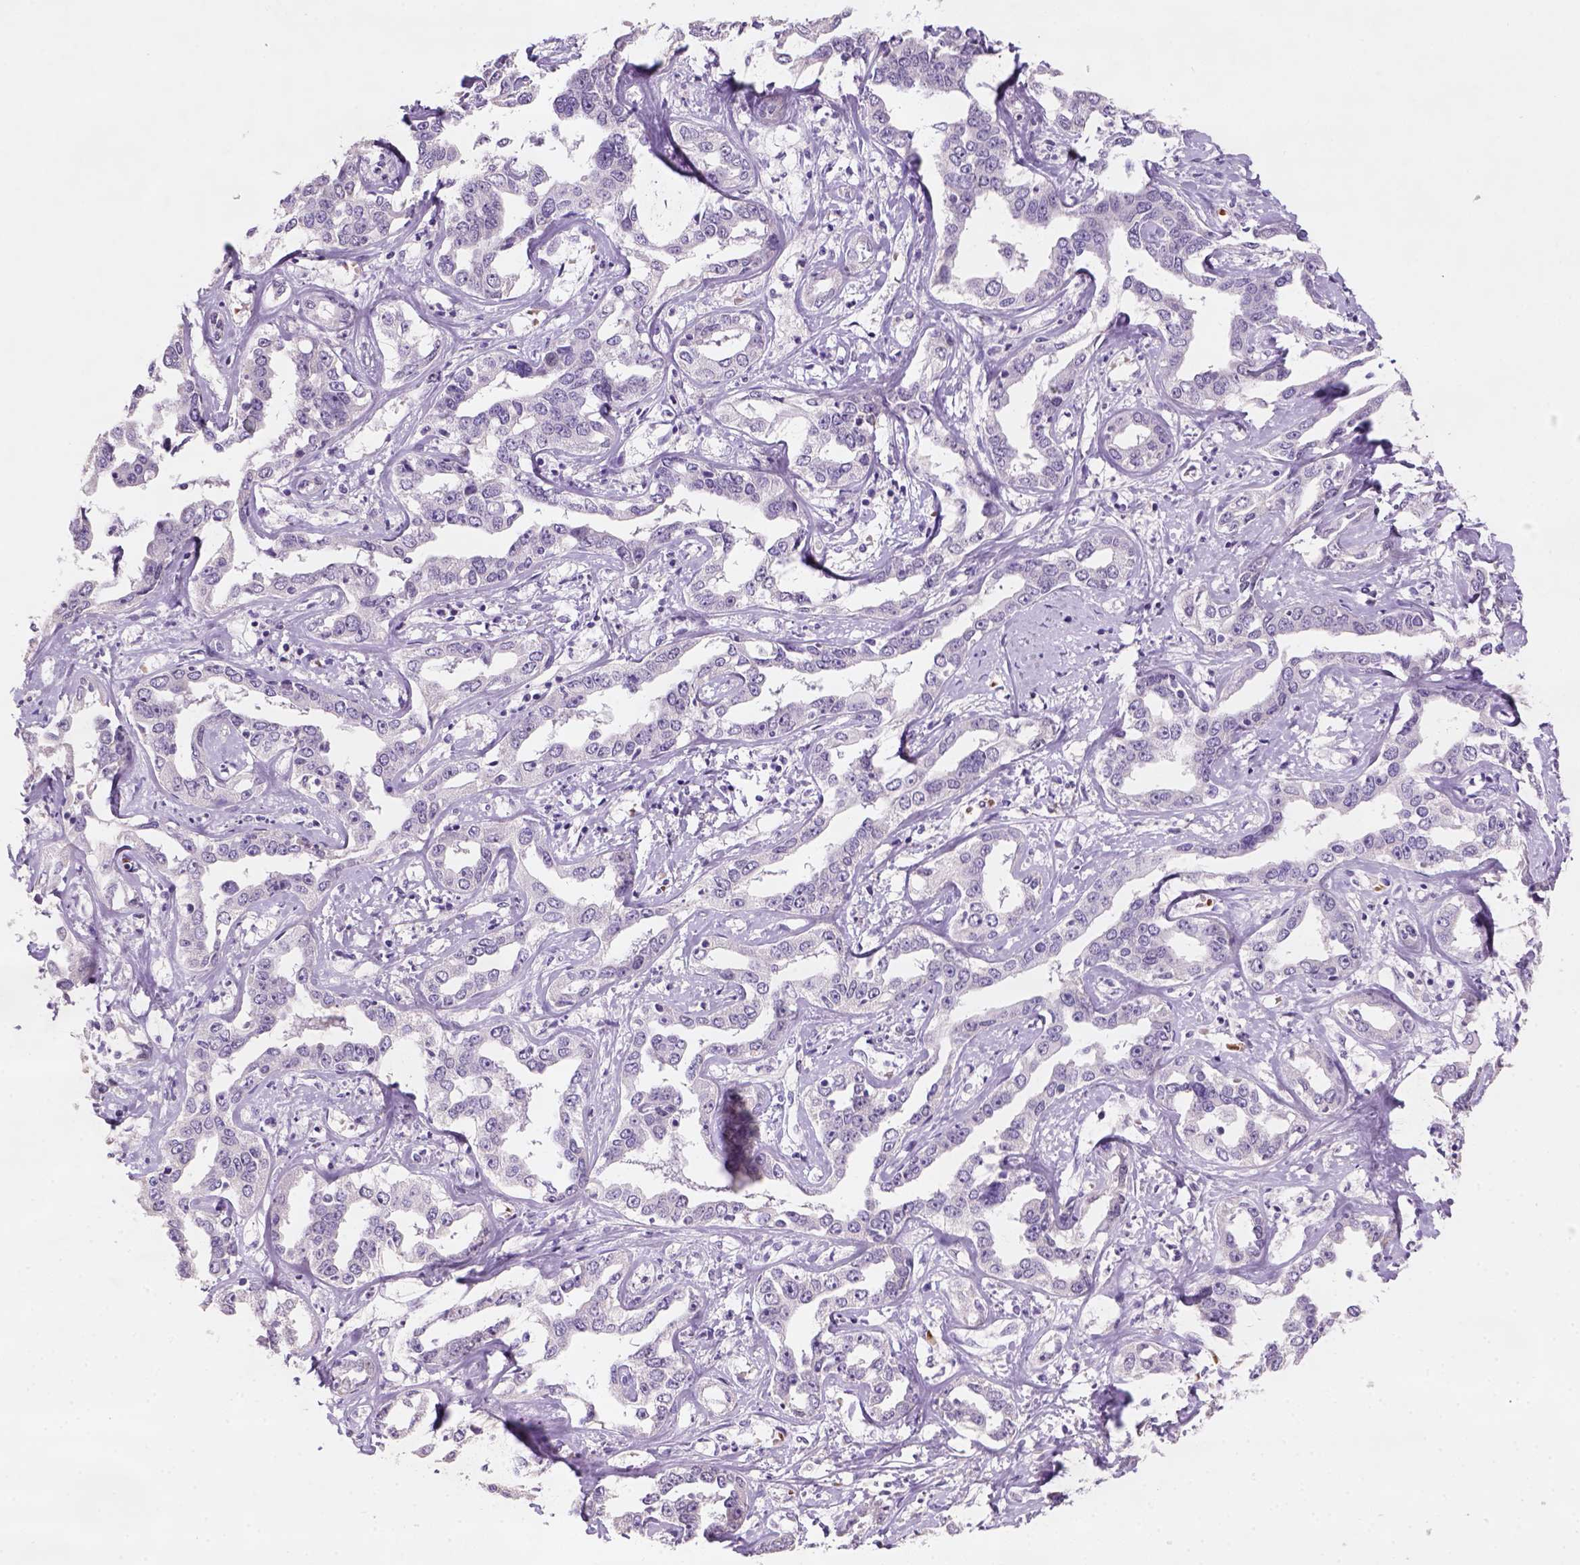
{"staining": {"intensity": "negative", "quantity": "none", "location": "none"}, "tissue": "liver cancer", "cell_type": "Tumor cells", "image_type": "cancer", "snomed": [{"axis": "morphology", "description": "Cholangiocarcinoma"}, {"axis": "topography", "description": "Liver"}], "caption": "Histopathology image shows no significant protein expression in tumor cells of liver cancer.", "gene": "ZMAT4", "patient": {"sex": "male", "age": 59}}